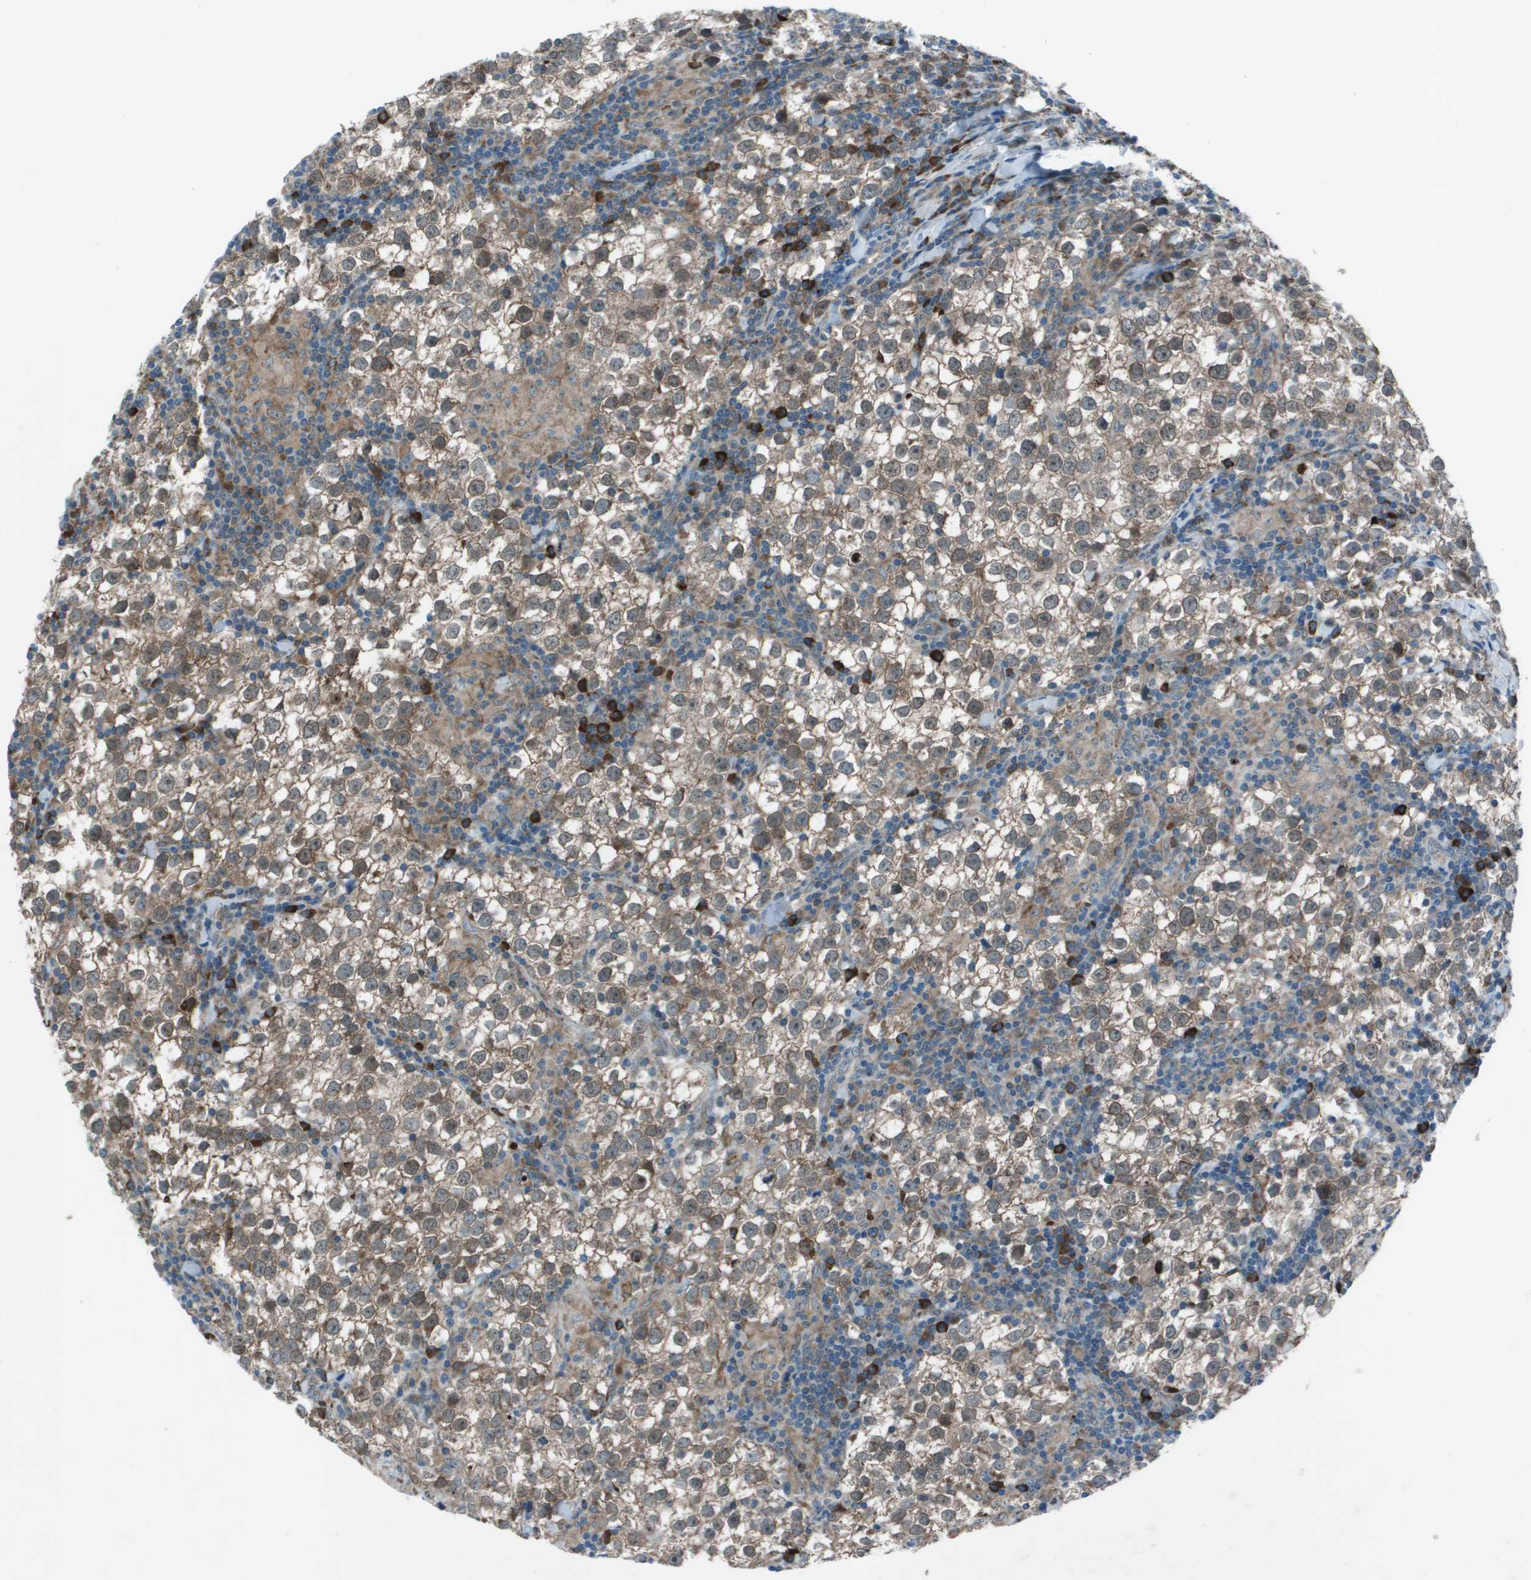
{"staining": {"intensity": "weak", "quantity": ">75%", "location": "cytoplasmic/membranous"}, "tissue": "testis cancer", "cell_type": "Tumor cells", "image_type": "cancer", "snomed": [{"axis": "morphology", "description": "Seminoma, NOS"}, {"axis": "morphology", "description": "Carcinoma, Embryonal, NOS"}, {"axis": "topography", "description": "Testis"}], "caption": "Testis seminoma stained with a brown dye demonstrates weak cytoplasmic/membranous positive staining in approximately >75% of tumor cells.", "gene": "UTS2", "patient": {"sex": "male", "age": 36}}